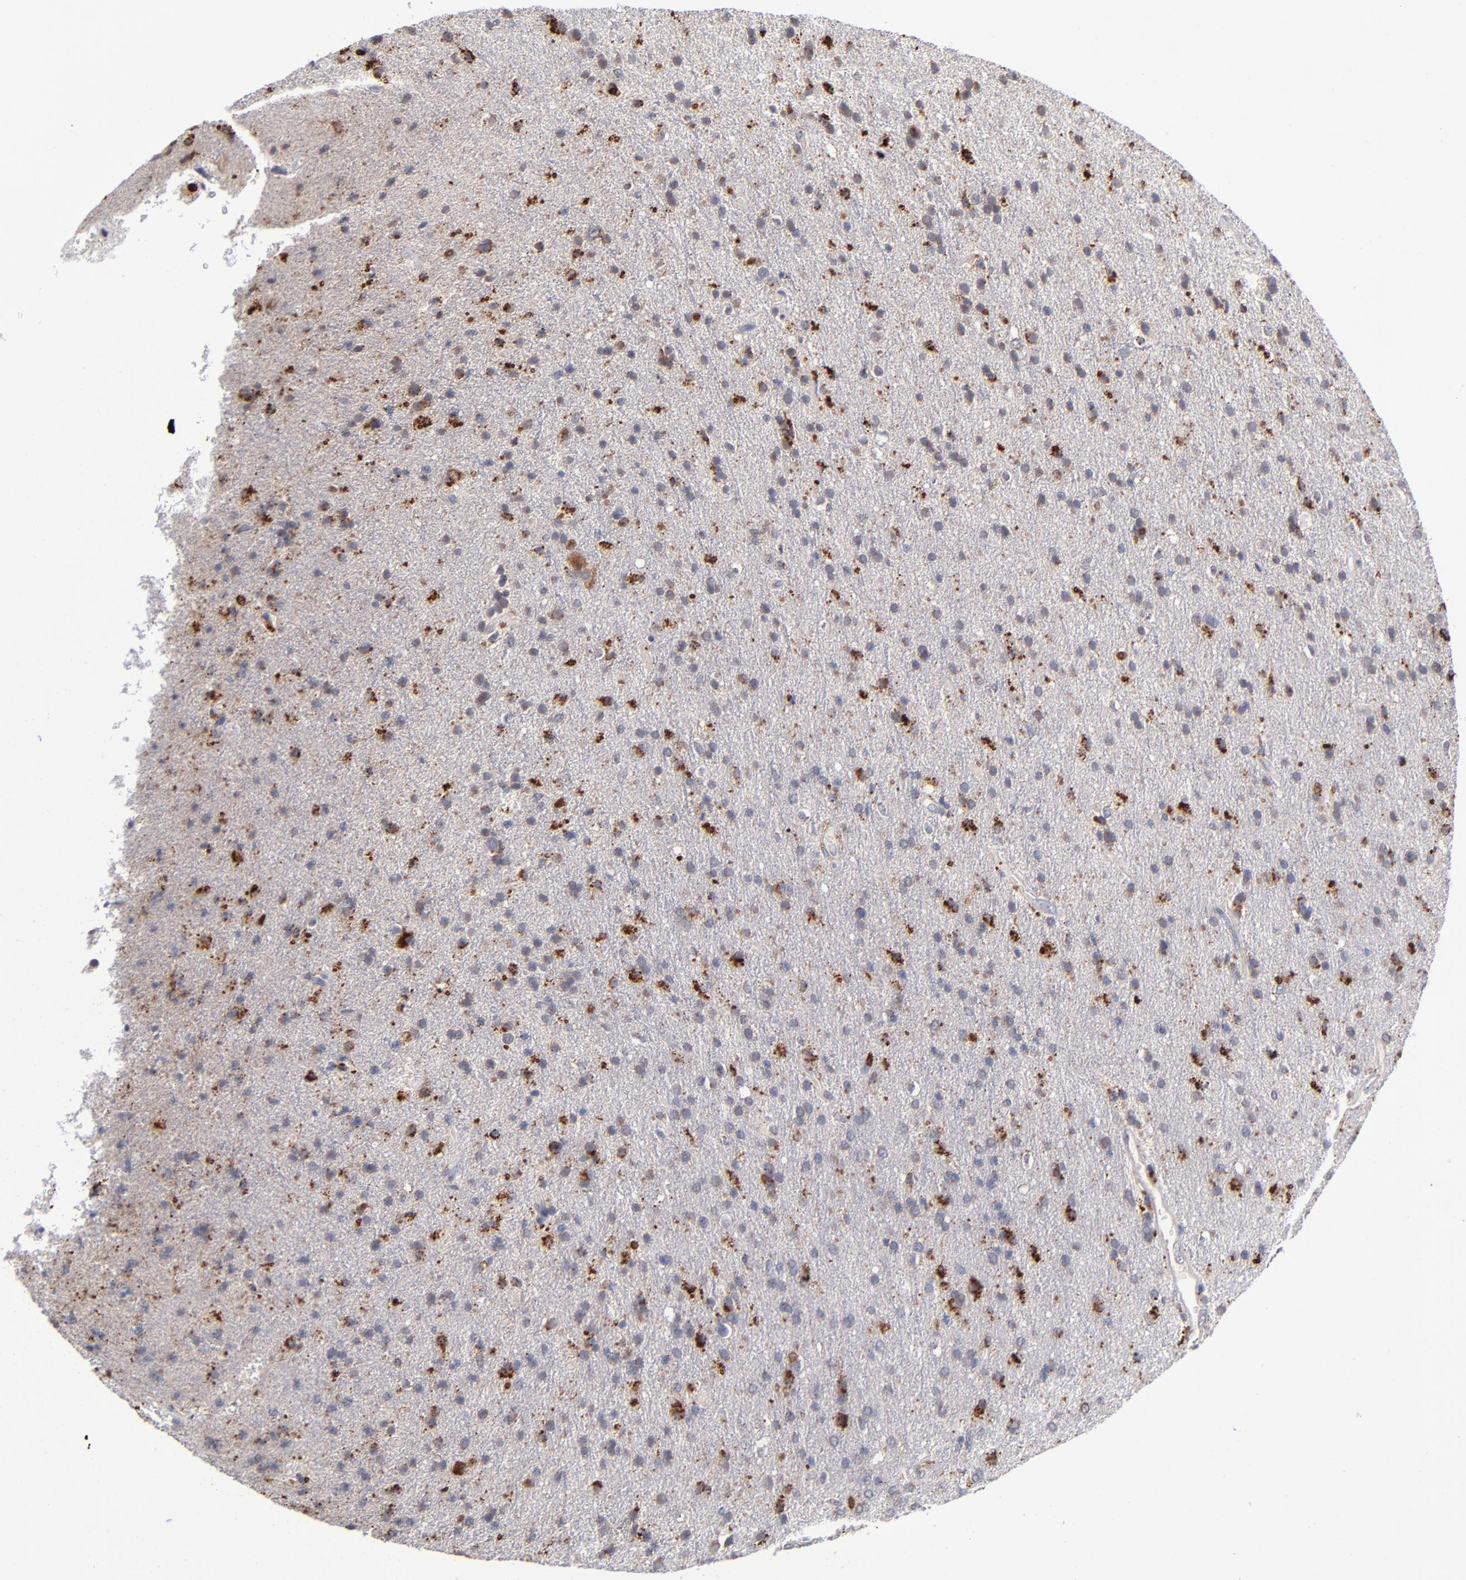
{"staining": {"intensity": "moderate", "quantity": "25%-75%", "location": "cytoplasmic/membranous"}, "tissue": "glioma", "cell_type": "Tumor cells", "image_type": "cancer", "snomed": [{"axis": "morphology", "description": "Glioma, malignant, High grade"}, {"axis": "topography", "description": "Brain"}], "caption": "Protein expression analysis of human glioma reveals moderate cytoplasmic/membranous expression in approximately 25%-75% of tumor cells. (Brightfield microscopy of DAB IHC at high magnification).", "gene": "RRAGB", "patient": {"sex": "male", "age": 33}}